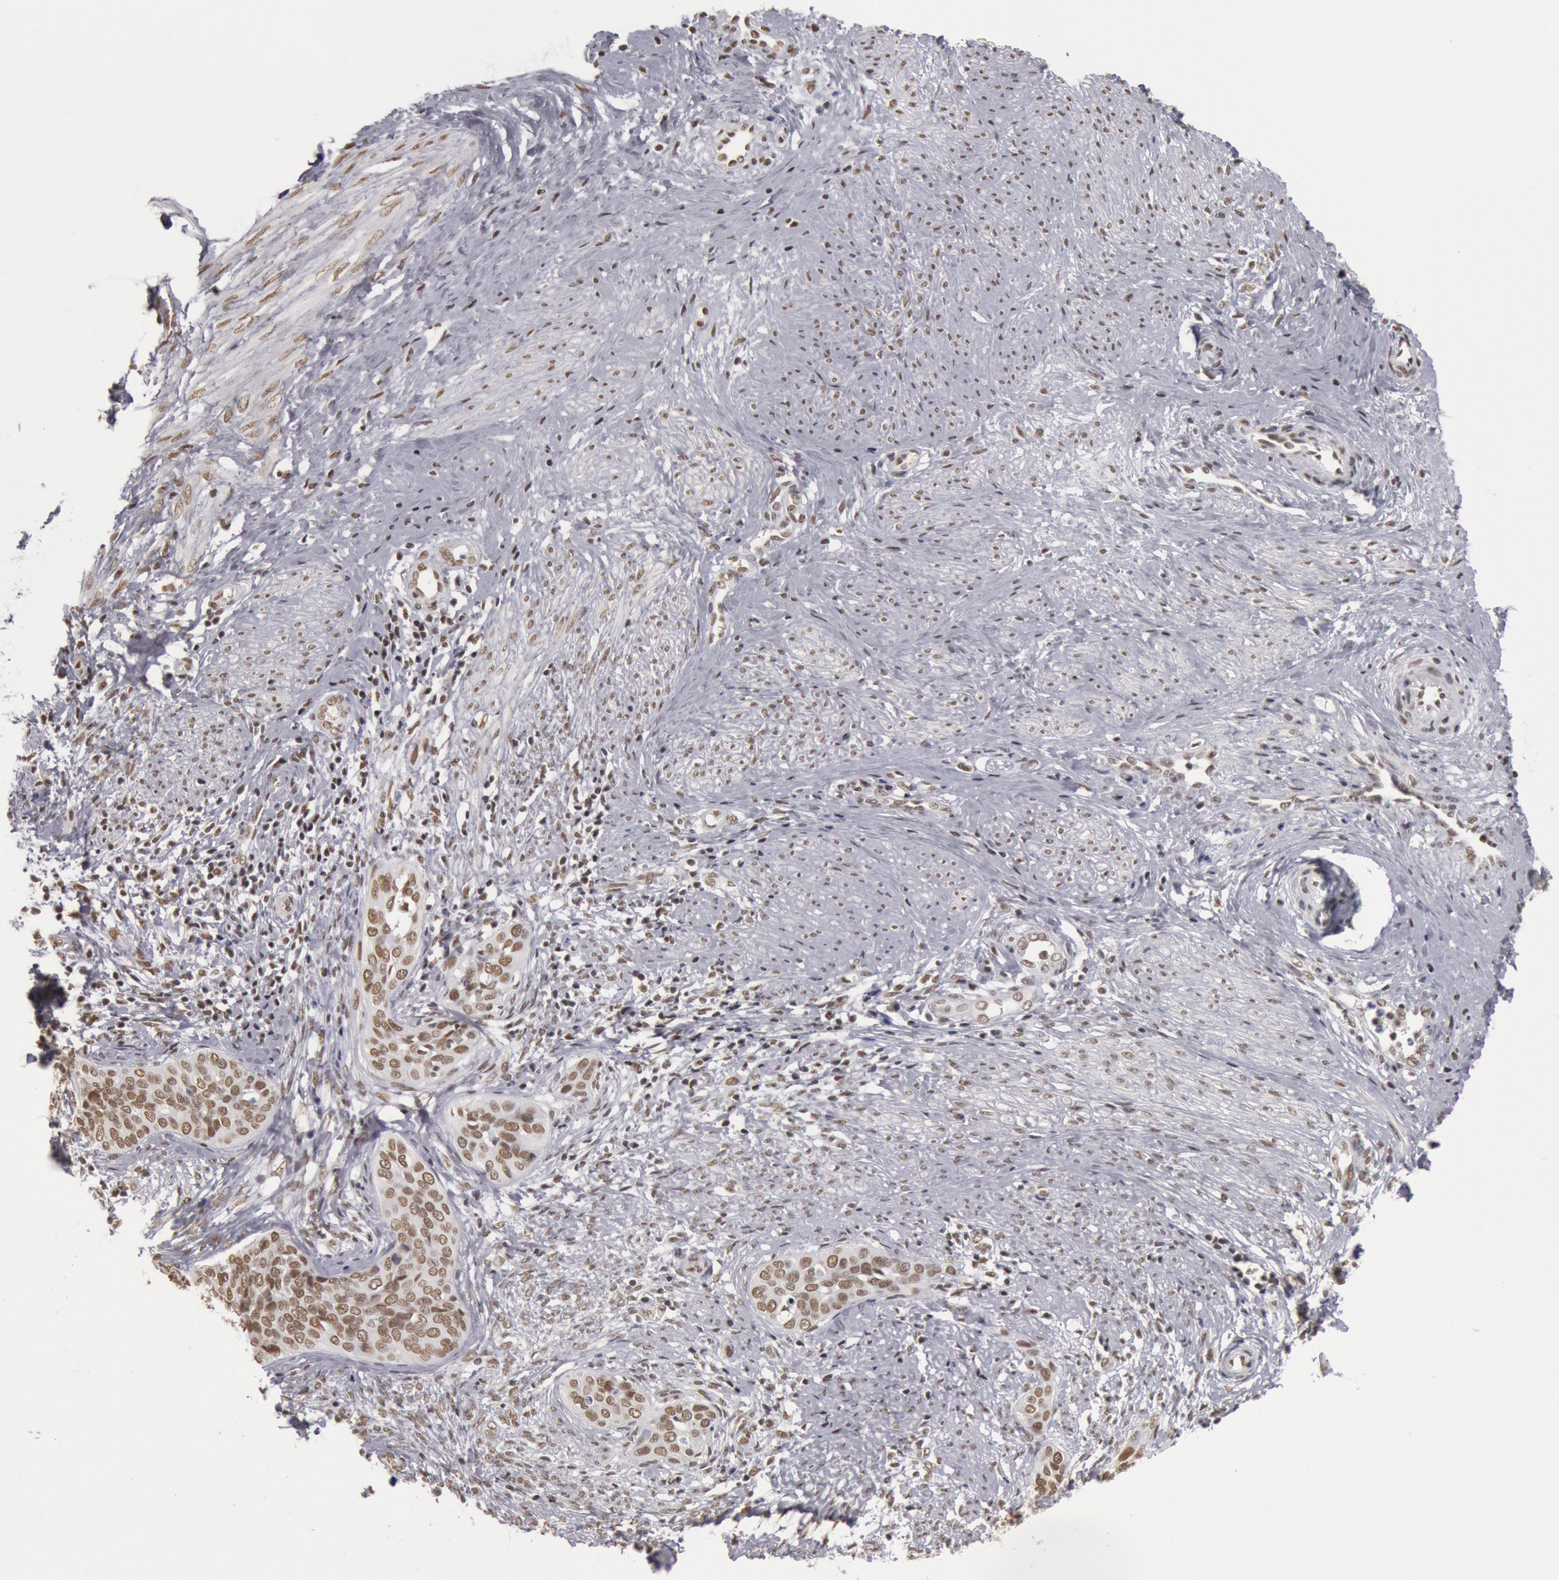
{"staining": {"intensity": "strong", "quantity": ">75%", "location": "nuclear"}, "tissue": "cervical cancer", "cell_type": "Tumor cells", "image_type": "cancer", "snomed": [{"axis": "morphology", "description": "Squamous cell carcinoma, NOS"}, {"axis": "topography", "description": "Cervix"}], "caption": "Human cervical cancer stained with a brown dye reveals strong nuclear positive positivity in approximately >75% of tumor cells.", "gene": "ESS2", "patient": {"sex": "female", "age": 31}}